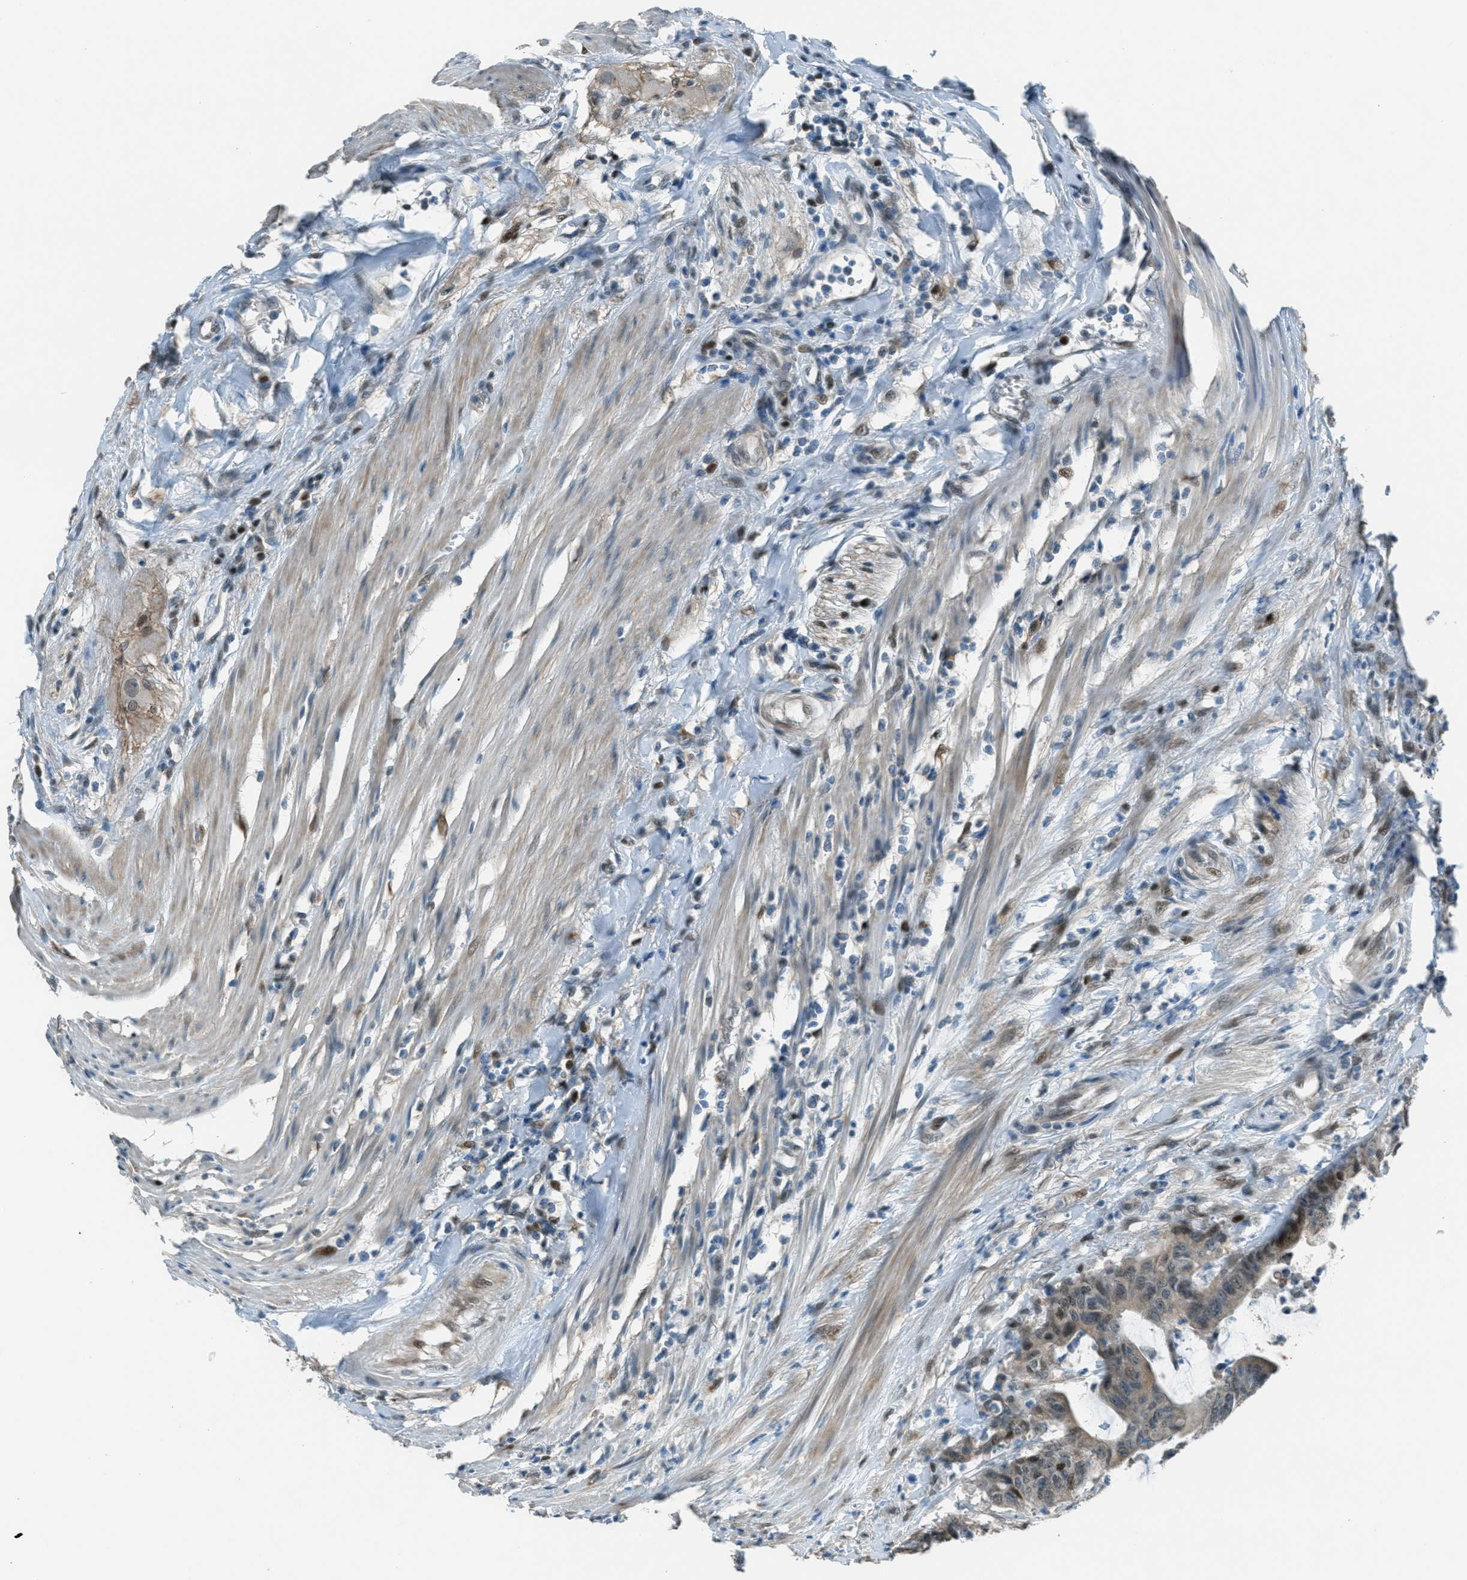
{"staining": {"intensity": "weak", "quantity": ">75%", "location": "cytoplasmic/membranous,nuclear"}, "tissue": "colorectal cancer", "cell_type": "Tumor cells", "image_type": "cancer", "snomed": [{"axis": "morphology", "description": "Adenocarcinoma, NOS"}, {"axis": "topography", "description": "Rectum"}], "caption": "Immunohistochemical staining of human adenocarcinoma (colorectal) displays low levels of weak cytoplasmic/membranous and nuclear protein staining in about >75% of tumor cells.", "gene": "TCF3", "patient": {"sex": "female", "age": 66}}